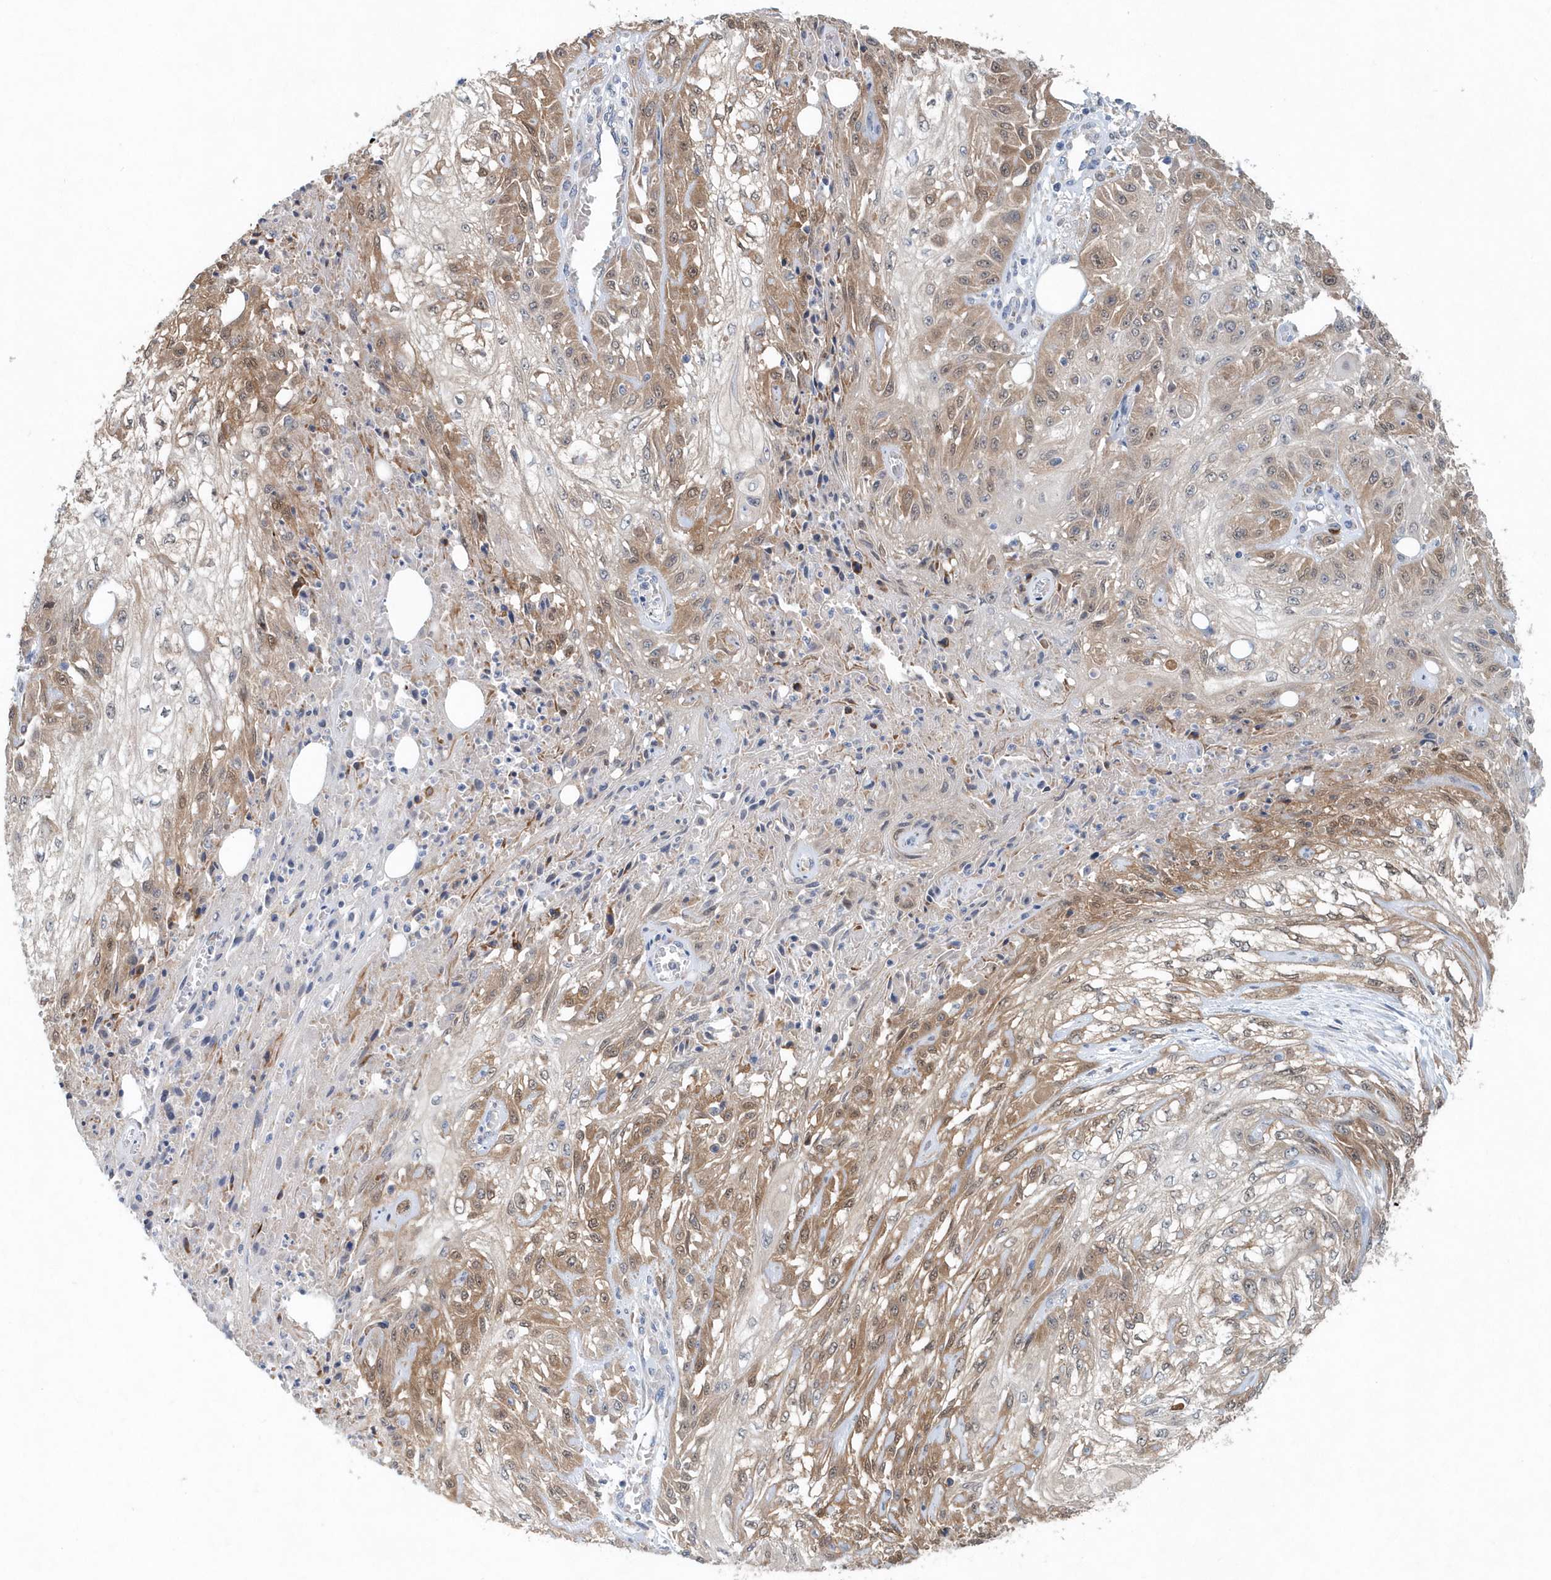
{"staining": {"intensity": "moderate", "quantity": "25%-75%", "location": "cytoplasmic/membranous"}, "tissue": "skin cancer", "cell_type": "Tumor cells", "image_type": "cancer", "snomed": [{"axis": "morphology", "description": "Squamous cell carcinoma, NOS"}, {"axis": "morphology", "description": "Squamous cell carcinoma, metastatic, NOS"}, {"axis": "topography", "description": "Skin"}, {"axis": "topography", "description": "Lymph node"}], "caption": "This photomicrograph exhibits immunohistochemistry staining of human skin metastatic squamous cell carcinoma, with medium moderate cytoplasmic/membranous staining in about 25%-75% of tumor cells.", "gene": "PFN2", "patient": {"sex": "male", "age": 75}}